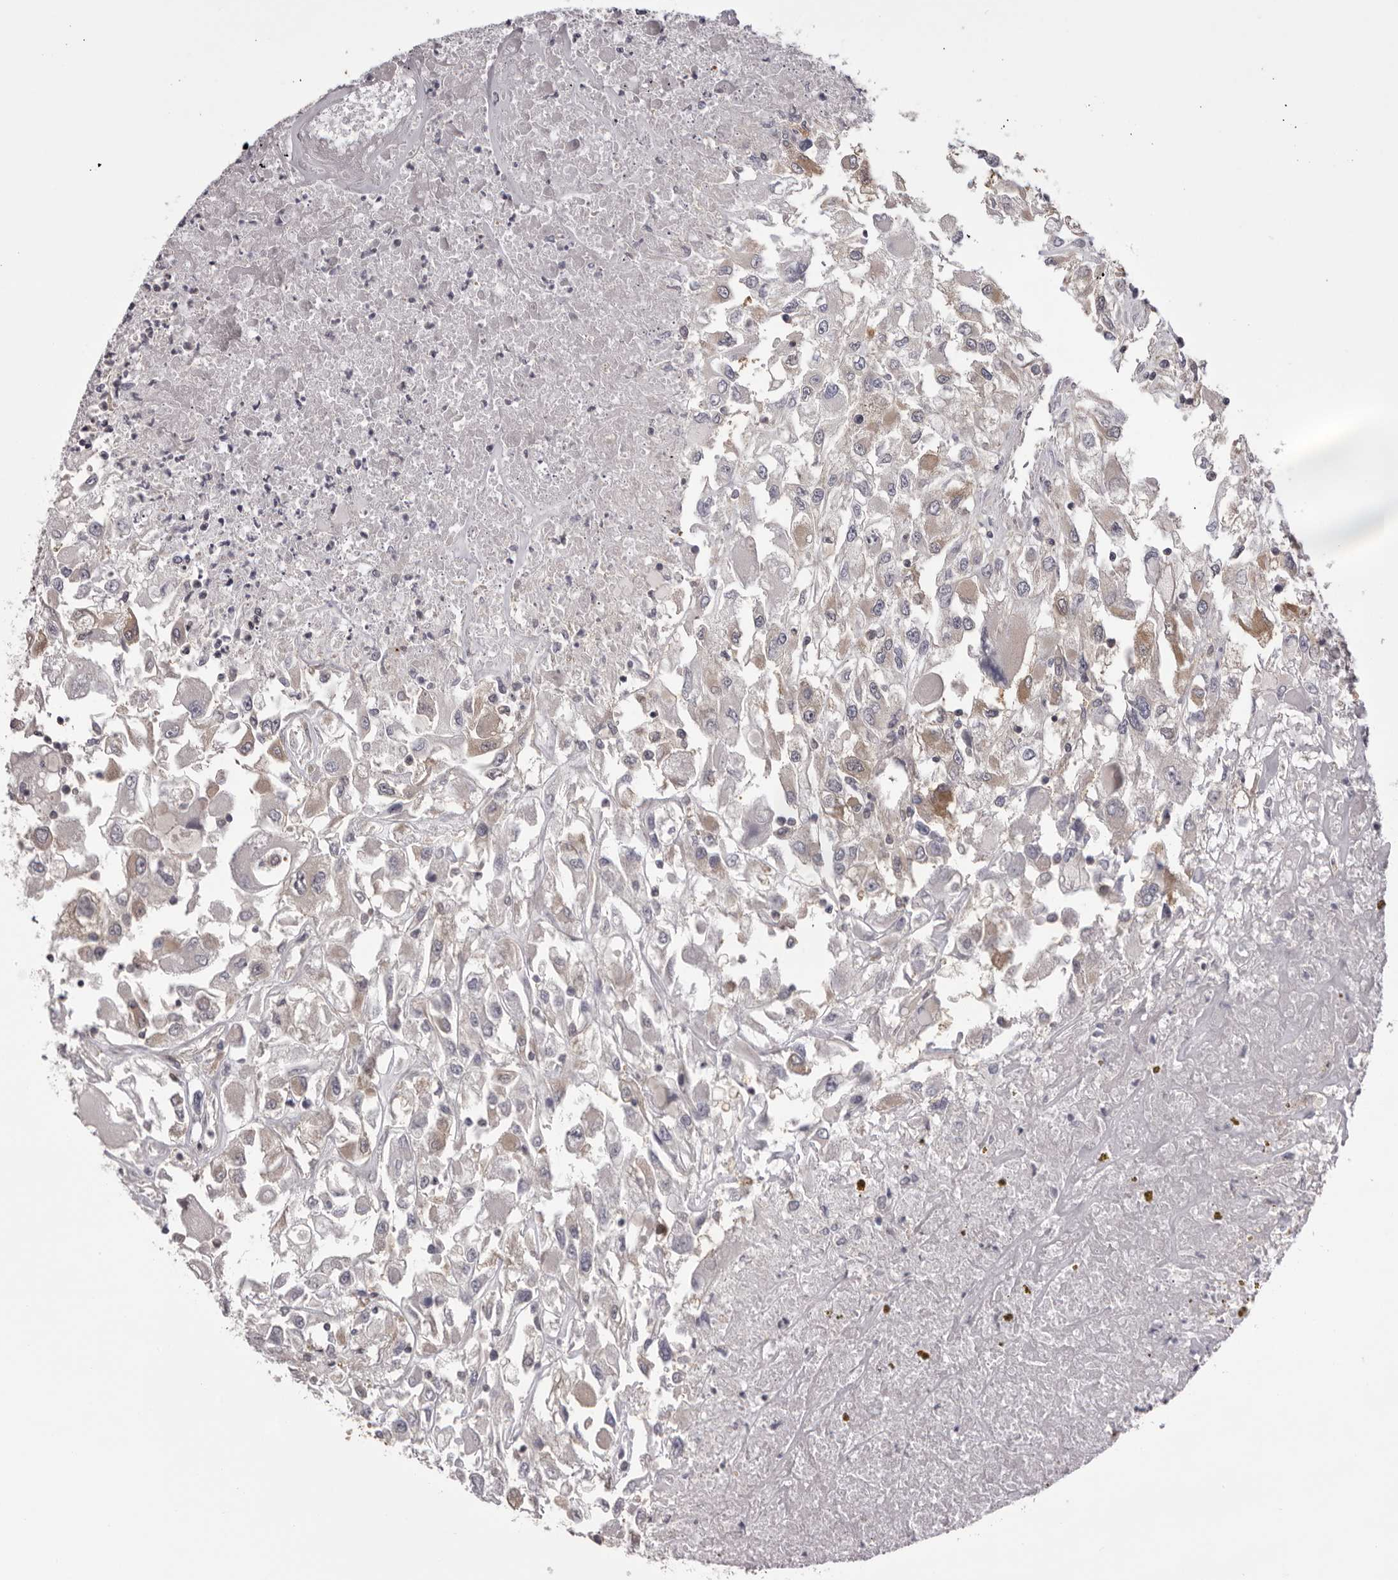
{"staining": {"intensity": "moderate", "quantity": "<25%", "location": "cytoplasmic/membranous"}, "tissue": "renal cancer", "cell_type": "Tumor cells", "image_type": "cancer", "snomed": [{"axis": "morphology", "description": "Adenocarcinoma, NOS"}, {"axis": "topography", "description": "Kidney"}], "caption": "A micrograph of renal cancer stained for a protein reveals moderate cytoplasmic/membranous brown staining in tumor cells. Ihc stains the protein in brown and the nuclei are stained blue.", "gene": "MDH1", "patient": {"sex": "female", "age": 52}}